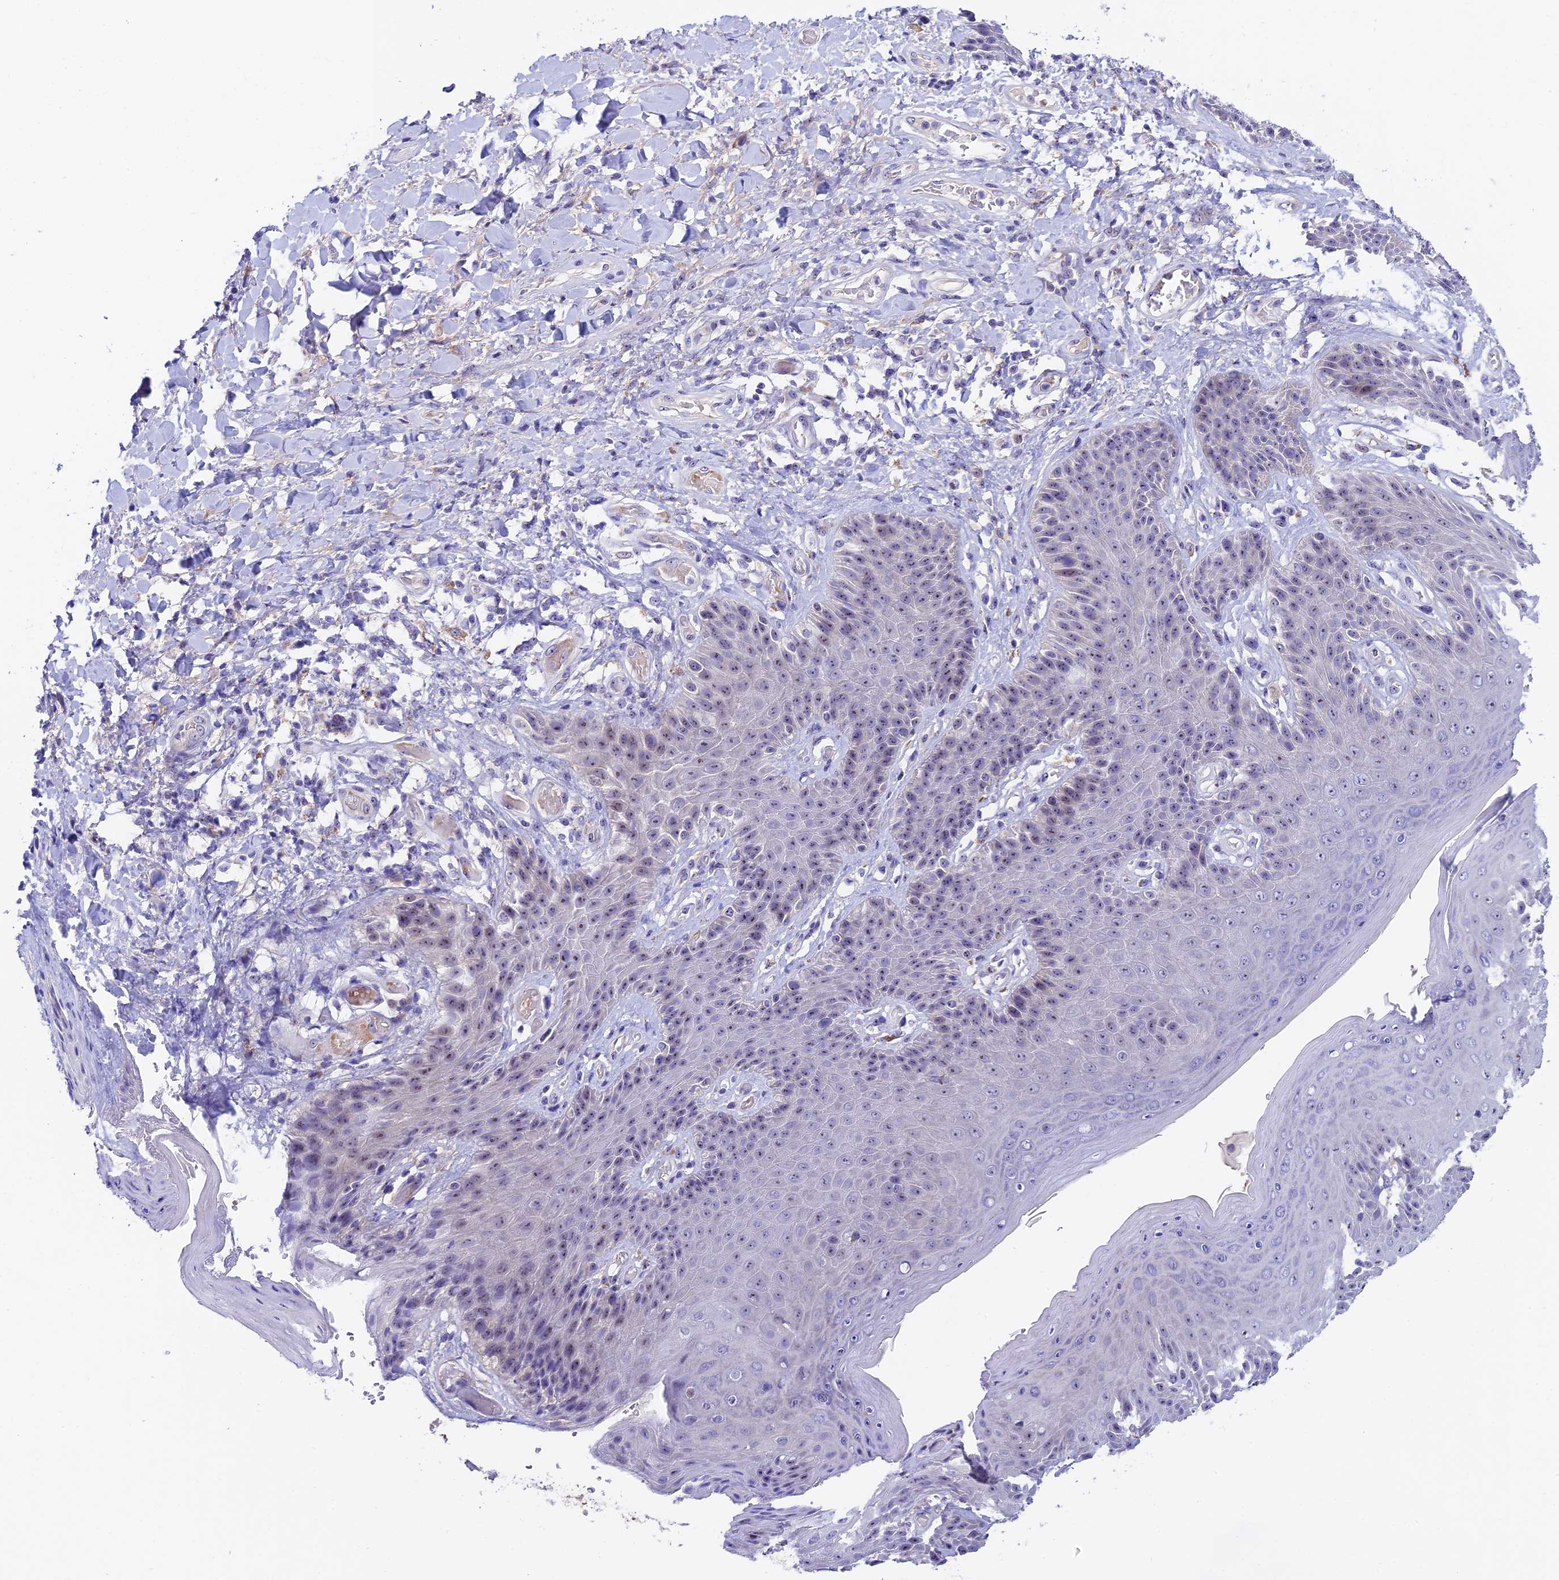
{"staining": {"intensity": "negative", "quantity": "none", "location": "none"}, "tissue": "skin", "cell_type": "Epidermal cells", "image_type": "normal", "snomed": [{"axis": "morphology", "description": "Normal tissue, NOS"}, {"axis": "topography", "description": "Anal"}], "caption": "An immunohistochemistry (IHC) micrograph of benign skin is shown. There is no staining in epidermal cells of skin.", "gene": "DUSP29", "patient": {"sex": "female", "age": 89}}